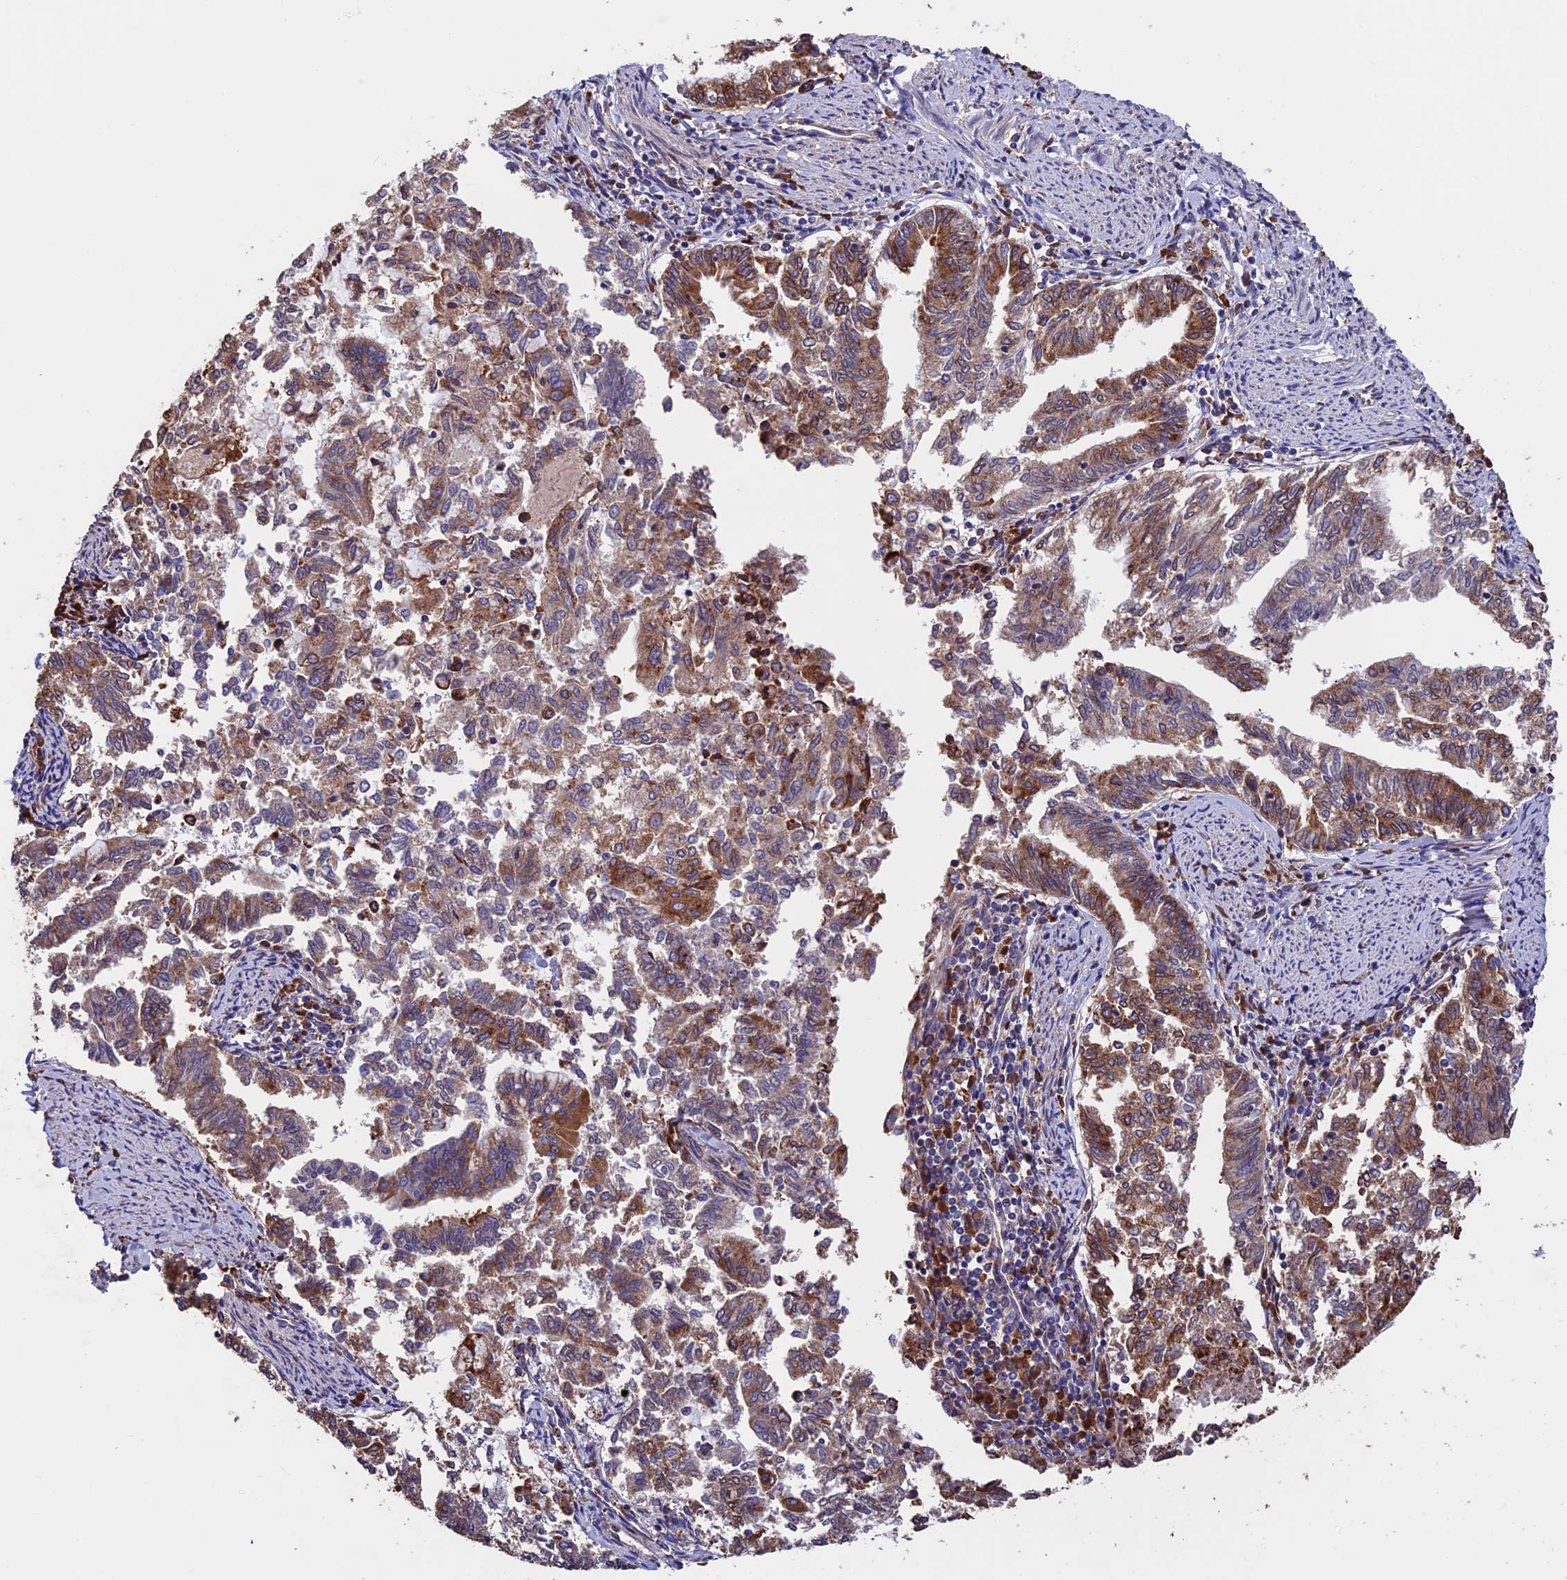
{"staining": {"intensity": "moderate", "quantity": ">75%", "location": "cytoplasmic/membranous"}, "tissue": "endometrial cancer", "cell_type": "Tumor cells", "image_type": "cancer", "snomed": [{"axis": "morphology", "description": "Adenocarcinoma, NOS"}, {"axis": "topography", "description": "Endometrium"}], "caption": "A brown stain highlights moderate cytoplasmic/membranous positivity of a protein in human adenocarcinoma (endometrial) tumor cells. The protein of interest is stained brown, and the nuclei are stained in blue (DAB IHC with brightfield microscopy, high magnification).", "gene": "BTBD3", "patient": {"sex": "female", "age": 79}}